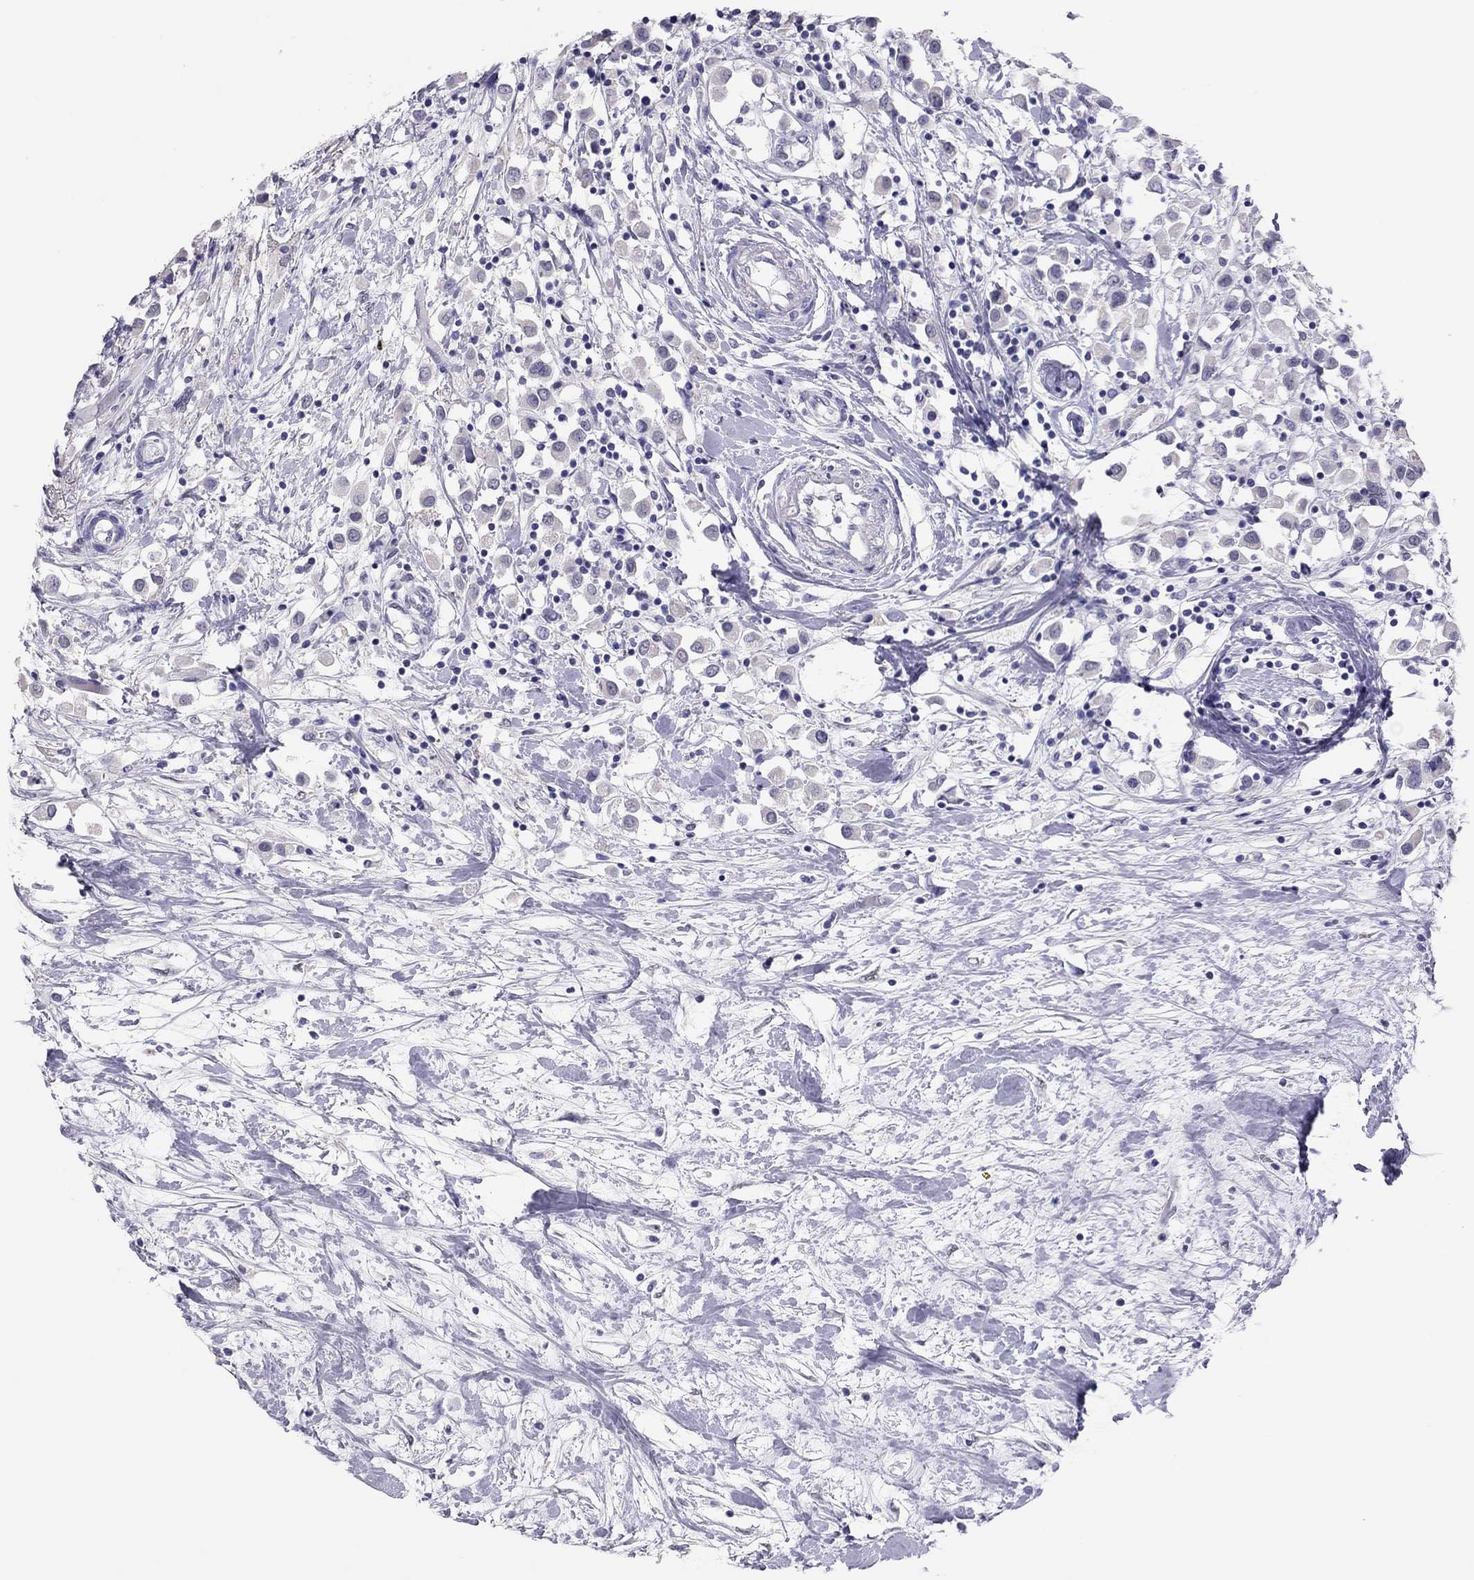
{"staining": {"intensity": "negative", "quantity": "none", "location": "none"}, "tissue": "breast cancer", "cell_type": "Tumor cells", "image_type": "cancer", "snomed": [{"axis": "morphology", "description": "Duct carcinoma"}, {"axis": "topography", "description": "Breast"}], "caption": "DAB (3,3'-diaminobenzidine) immunohistochemical staining of human breast cancer (intraductal carcinoma) displays no significant positivity in tumor cells. (DAB (3,3'-diaminobenzidine) IHC visualized using brightfield microscopy, high magnification).", "gene": "PHOX2A", "patient": {"sex": "female", "age": 61}}